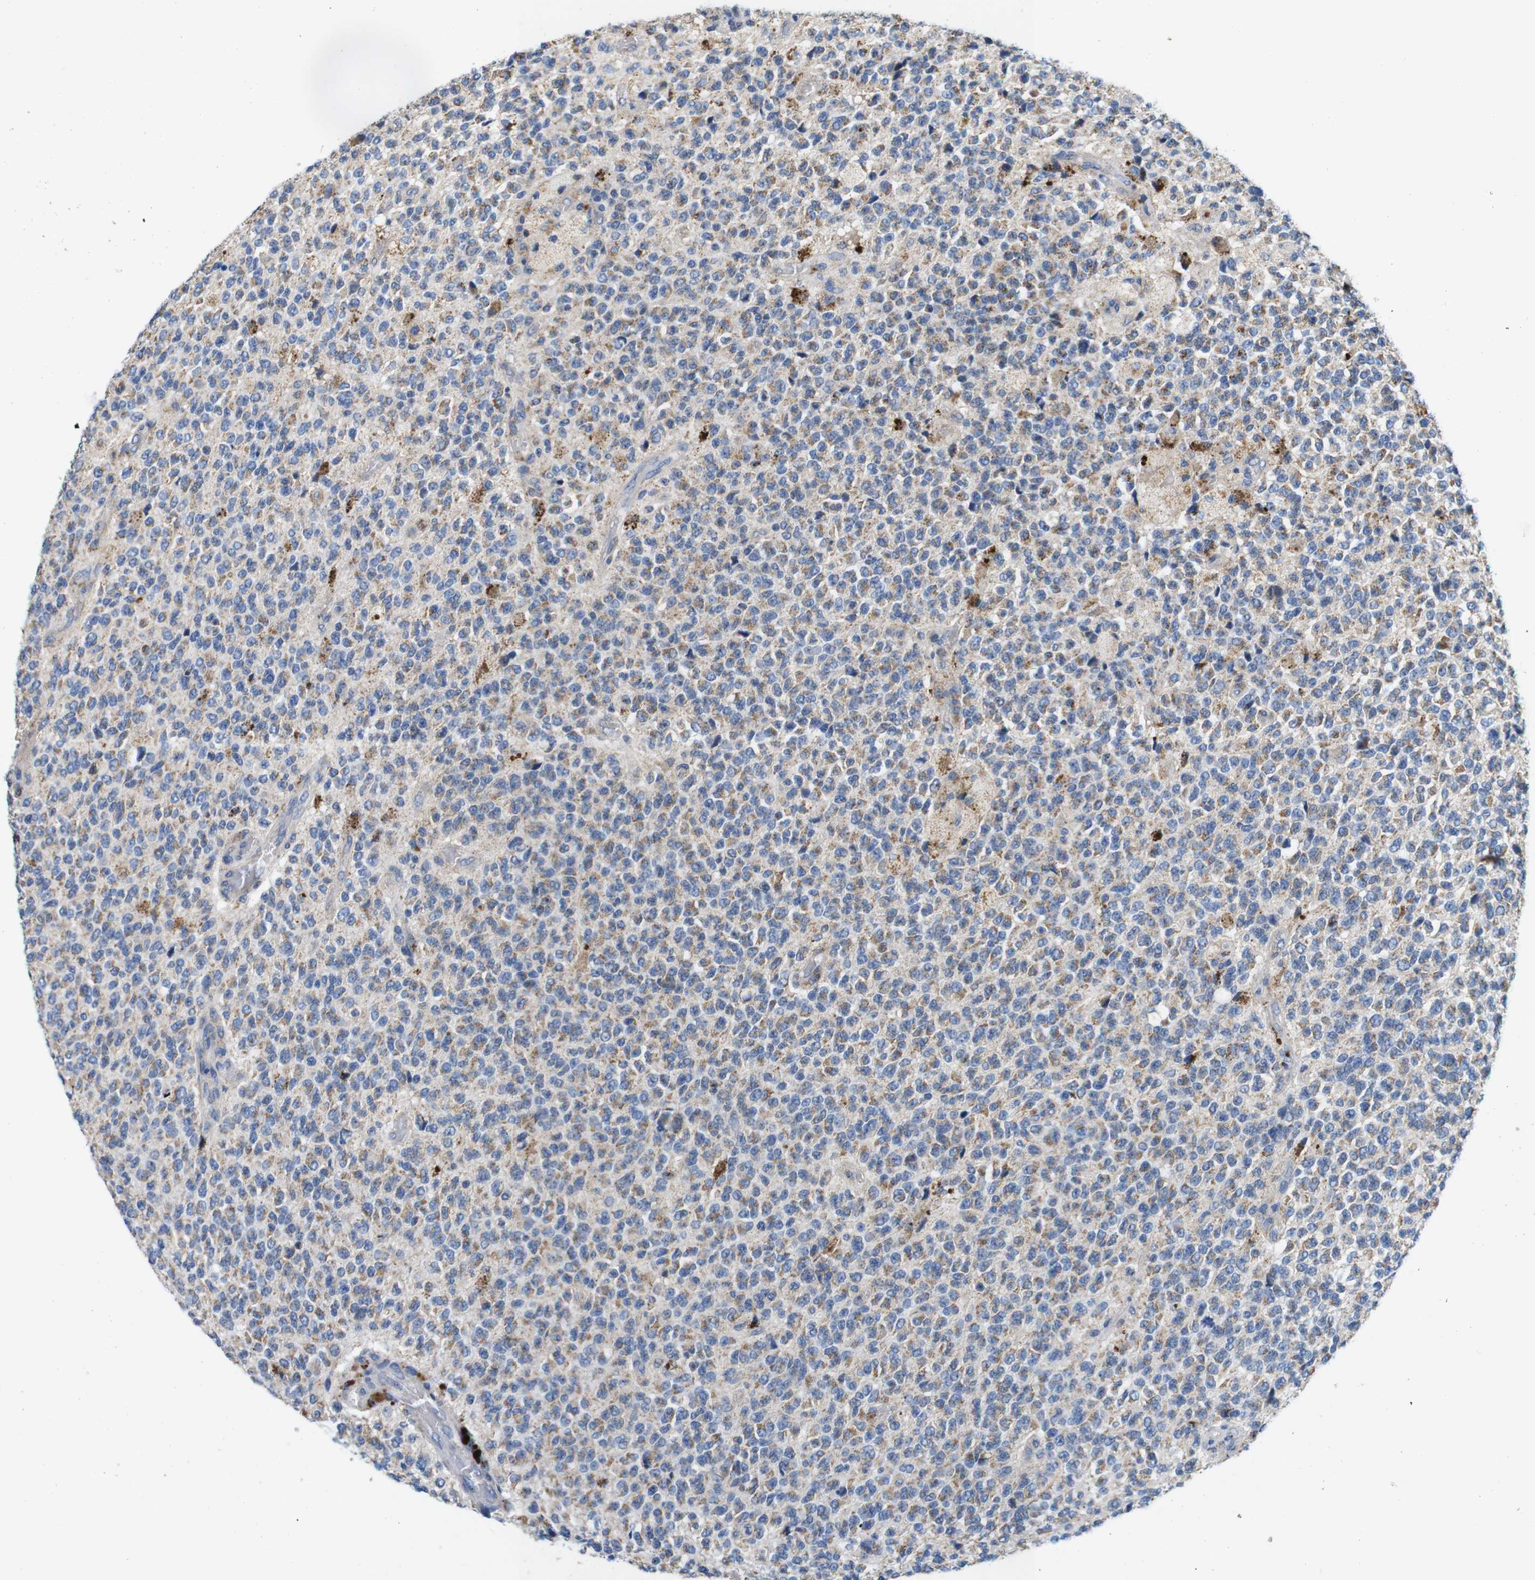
{"staining": {"intensity": "moderate", "quantity": "25%-75%", "location": "cytoplasmic/membranous"}, "tissue": "glioma", "cell_type": "Tumor cells", "image_type": "cancer", "snomed": [{"axis": "morphology", "description": "Glioma, malignant, High grade"}, {"axis": "topography", "description": "pancreas cauda"}], "caption": "There is medium levels of moderate cytoplasmic/membranous expression in tumor cells of glioma, as demonstrated by immunohistochemical staining (brown color).", "gene": "F2RL1", "patient": {"sex": "male", "age": 60}}